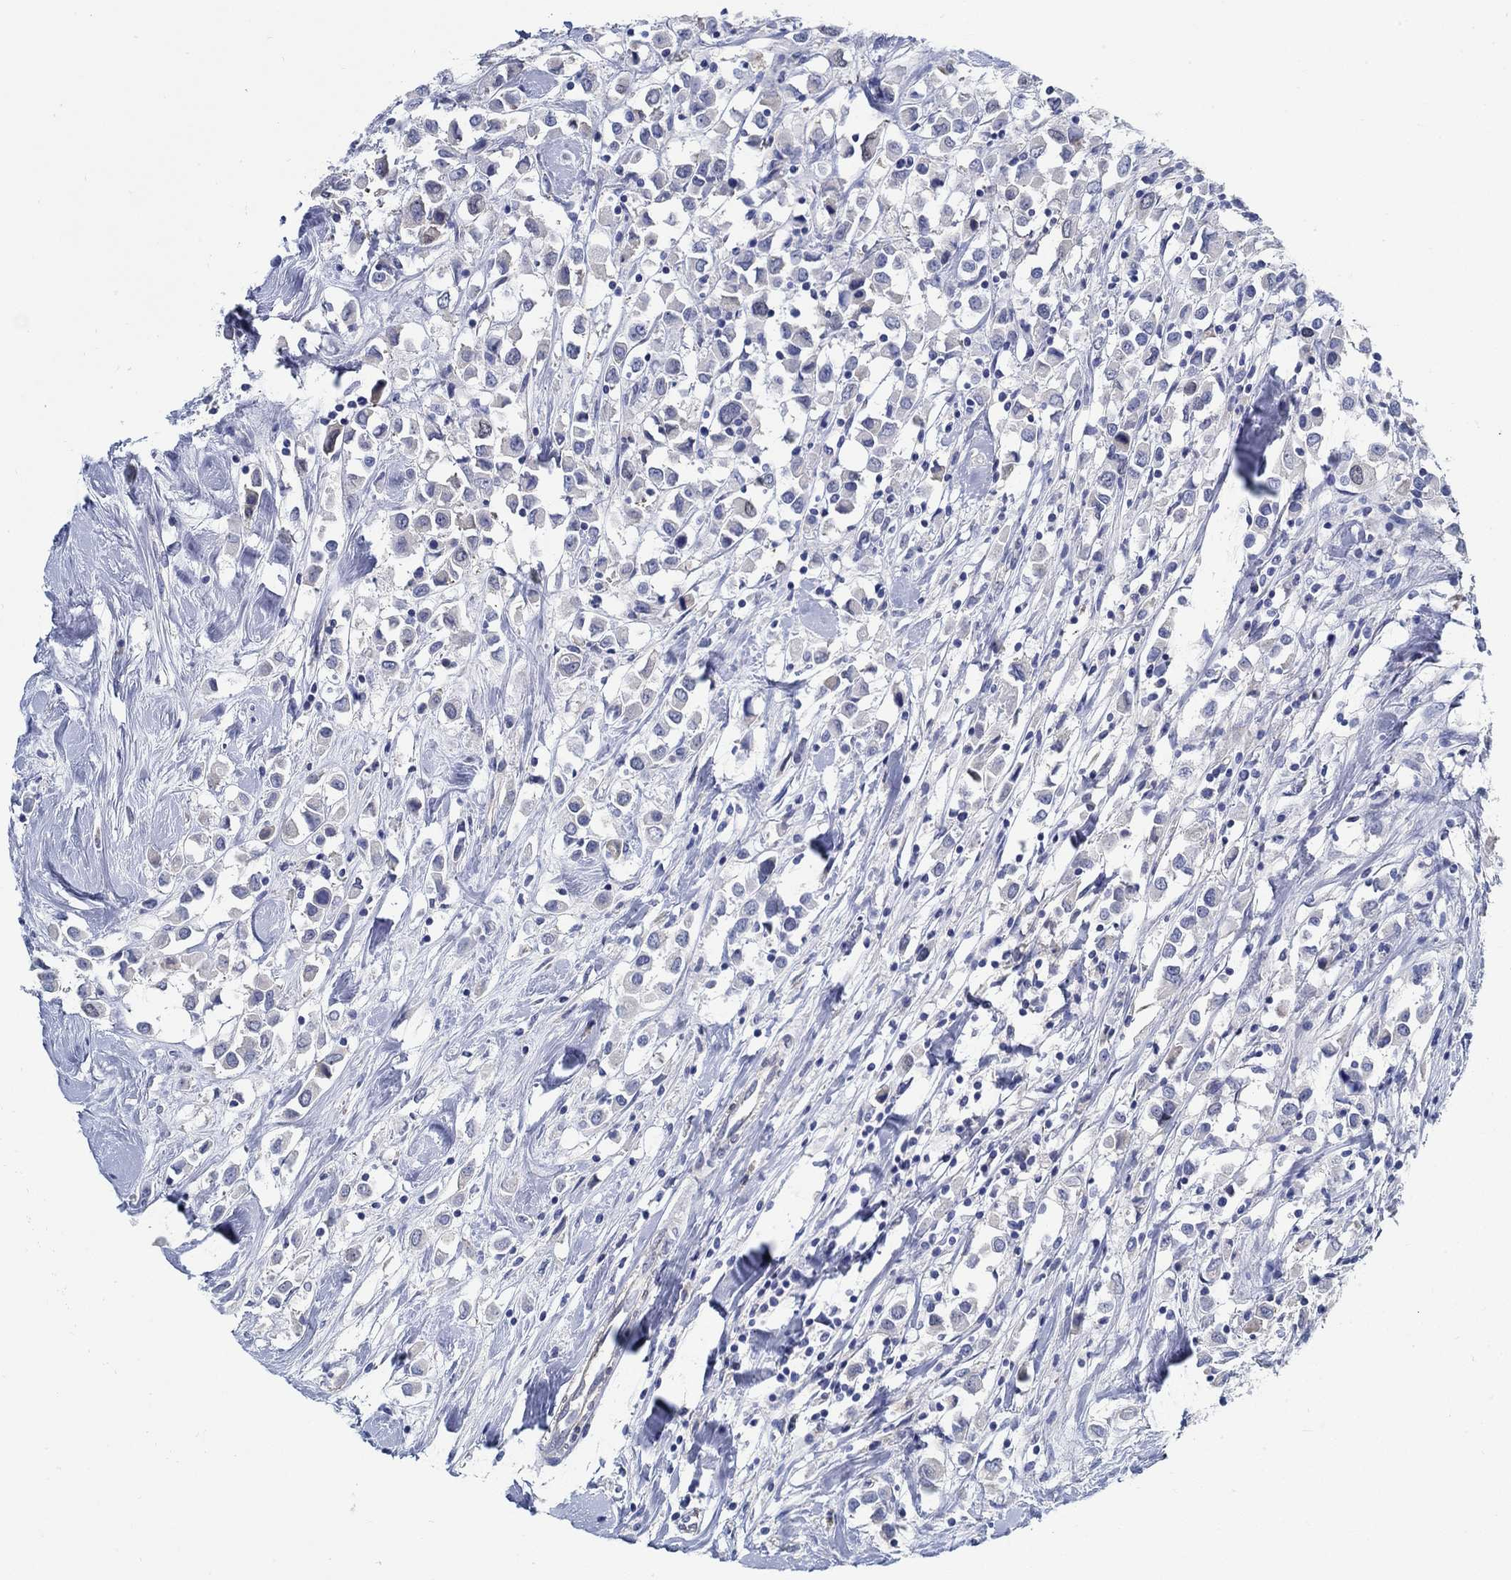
{"staining": {"intensity": "negative", "quantity": "none", "location": "none"}, "tissue": "breast cancer", "cell_type": "Tumor cells", "image_type": "cancer", "snomed": [{"axis": "morphology", "description": "Duct carcinoma"}, {"axis": "topography", "description": "Breast"}], "caption": "High power microscopy histopathology image of an immunohistochemistry (IHC) micrograph of breast cancer (invasive ductal carcinoma), revealing no significant positivity in tumor cells. (IHC, brightfield microscopy, high magnification).", "gene": "C15orf39", "patient": {"sex": "female", "age": 61}}